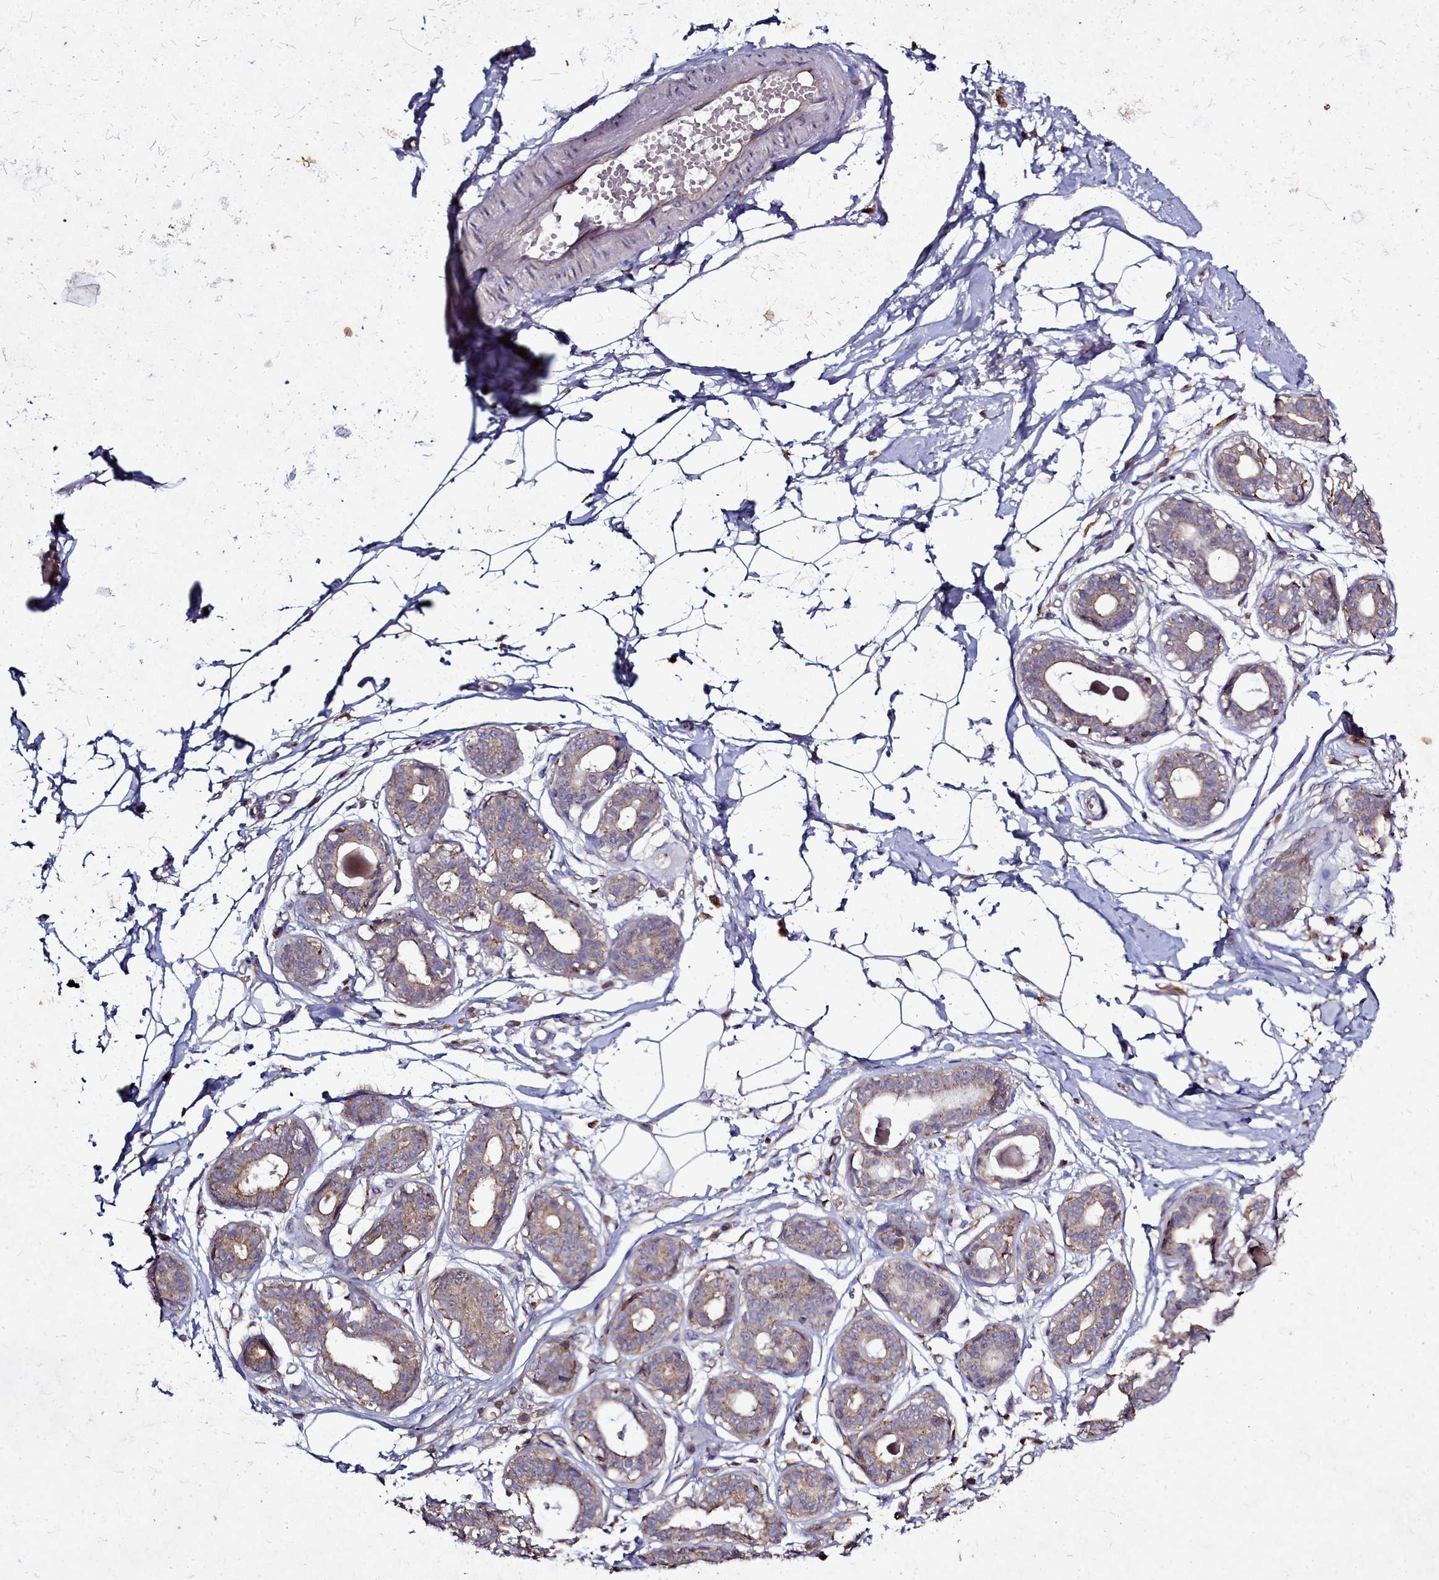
{"staining": {"intensity": "negative", "quantity": "none", "location": "none"}, "tissue": "breast", "cell_type": "Adipocytes", "image_type": "normal", "snomed": [{"axis": "morphology", "description": "Normal tissue, NOS"}, {"axis": "topography", "description": "Breast"}], "caption": "DAB (3,3'-diaminobenzidine) immunohistochemical staining of normal human breast demonstrates no significant staining in adipocytes.", "gene": "NCKAP1L", "patient": {"sex": "female", "age": 45}}